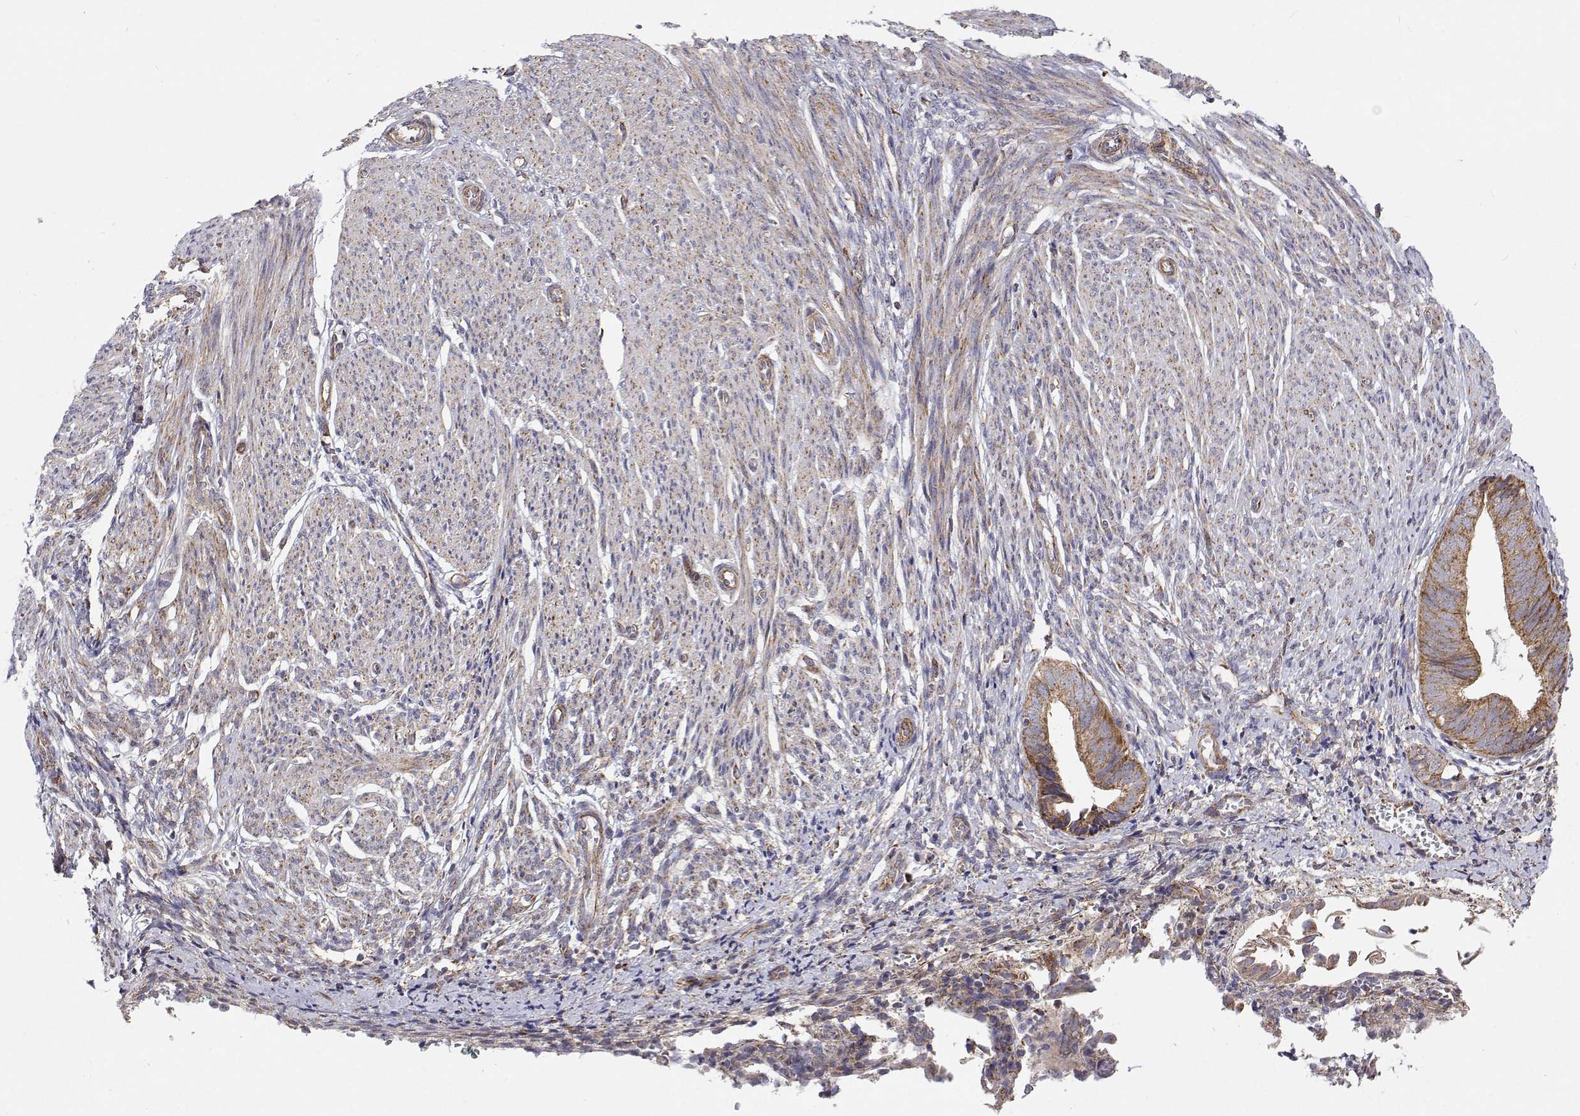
{"staining": {"intensity": "weak", "quantity": "<25%", "location": "cytoplasmic/membranous"}, "tissue": "endometrium", "cell_type": "Cells in endometrial stroma", "image_type": "normal", "snomed": [{"axis": "morphology", "description": "Normal tissue, NOS"}, {"axis": "topography", "description": "Endometrium"}], "caption": "Micrograph shows no protein expression in cells in endometrial stroma of unremarkable endometrium.", "gene": "SPICE1", "patient": {"sex": "female", "age": 50}}